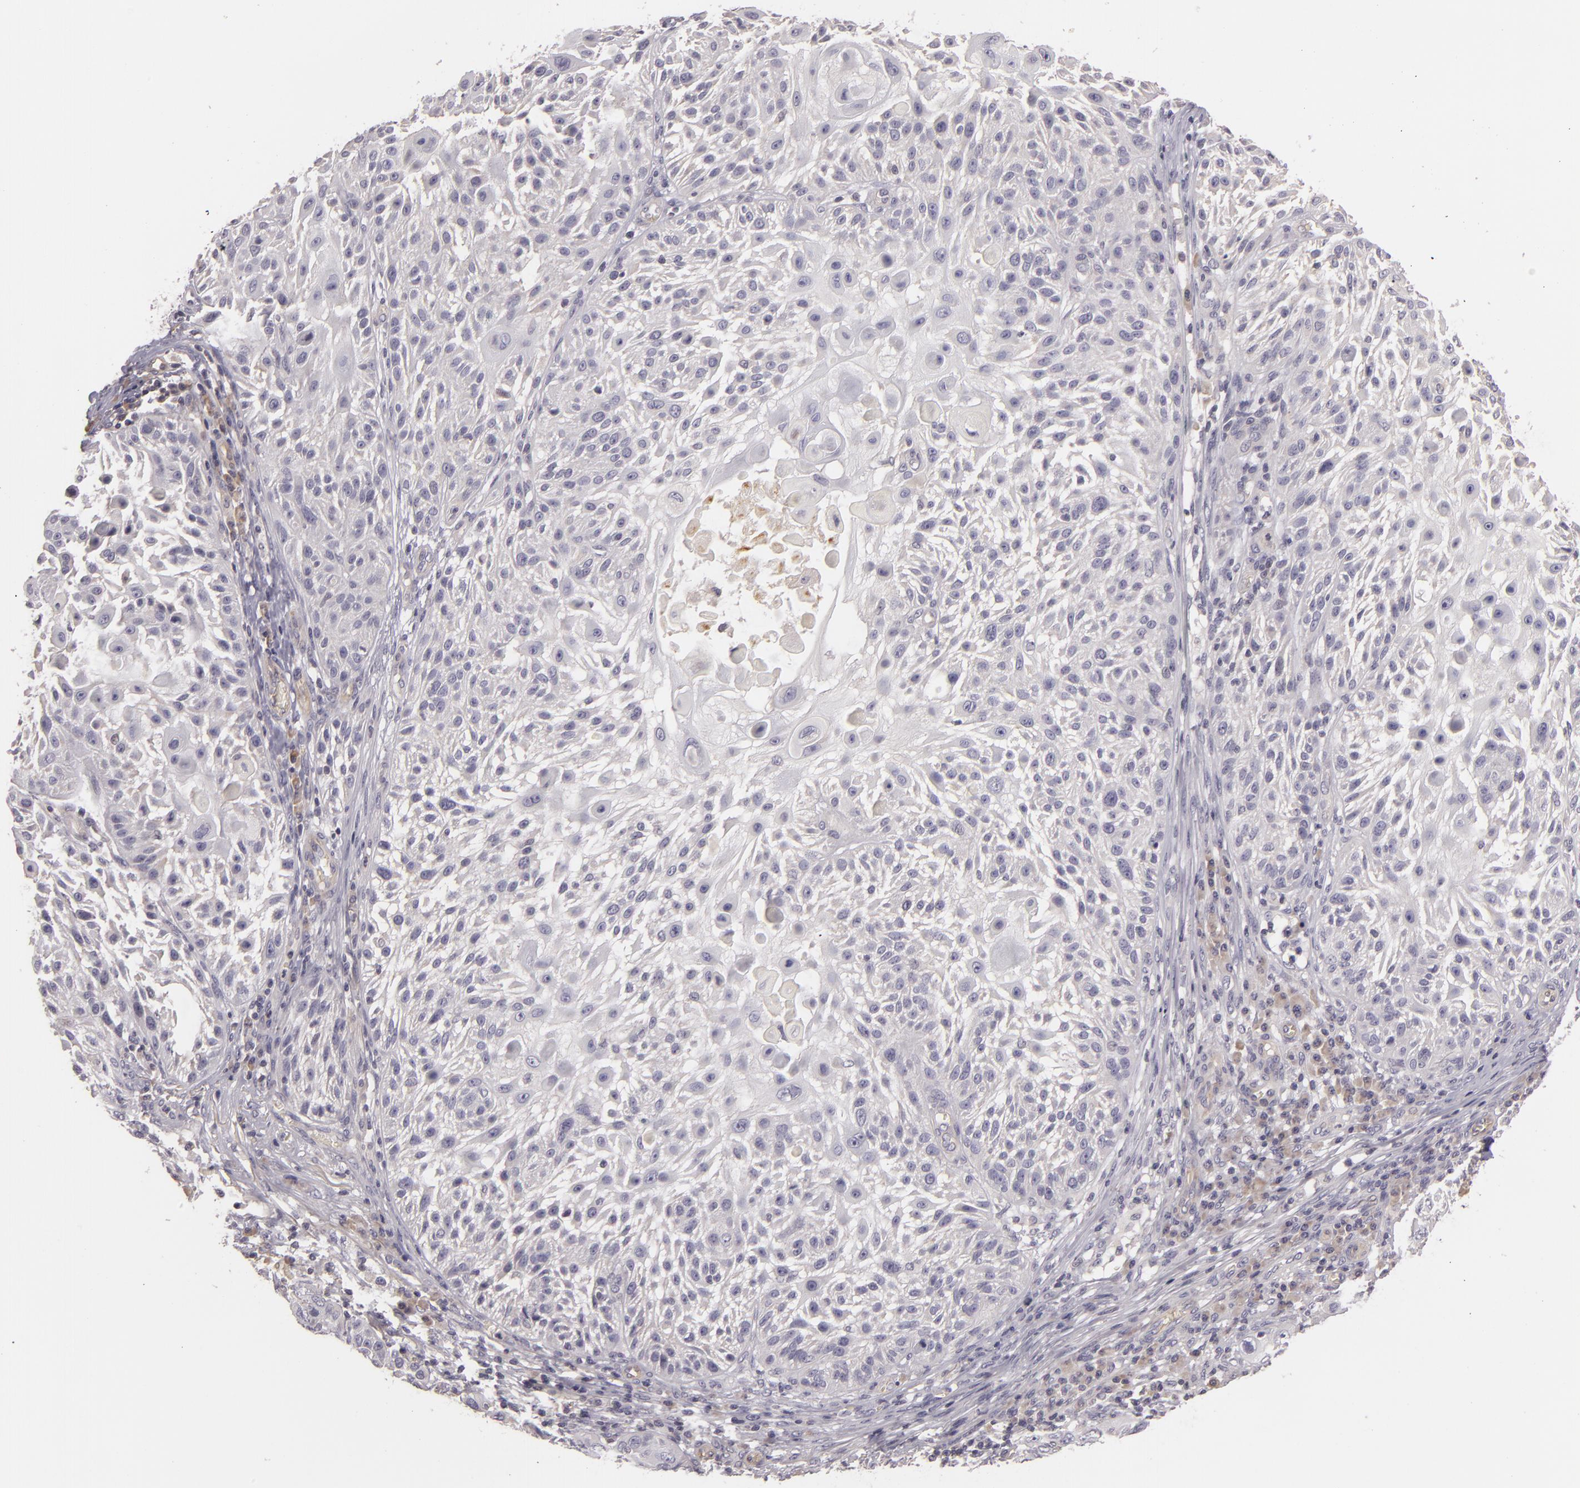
{"staining": {"intensity": "negative", "quantity": "none", "location": "none"}, "tissue": "skin cancer", "cell_type": "Tumor cells", "image_type": "cancer", "snomed": [{"axis": "morphology", "description": "Squamous cell carcinoma, NOS"}, {"axis": "topography", "description": "Skin"}], "caption": "Protein analysis of skin cancer shows no significant expression in tumor cells.", "gene": "RALGAPA1", "patient": {"sex": "female", "age": 89}}